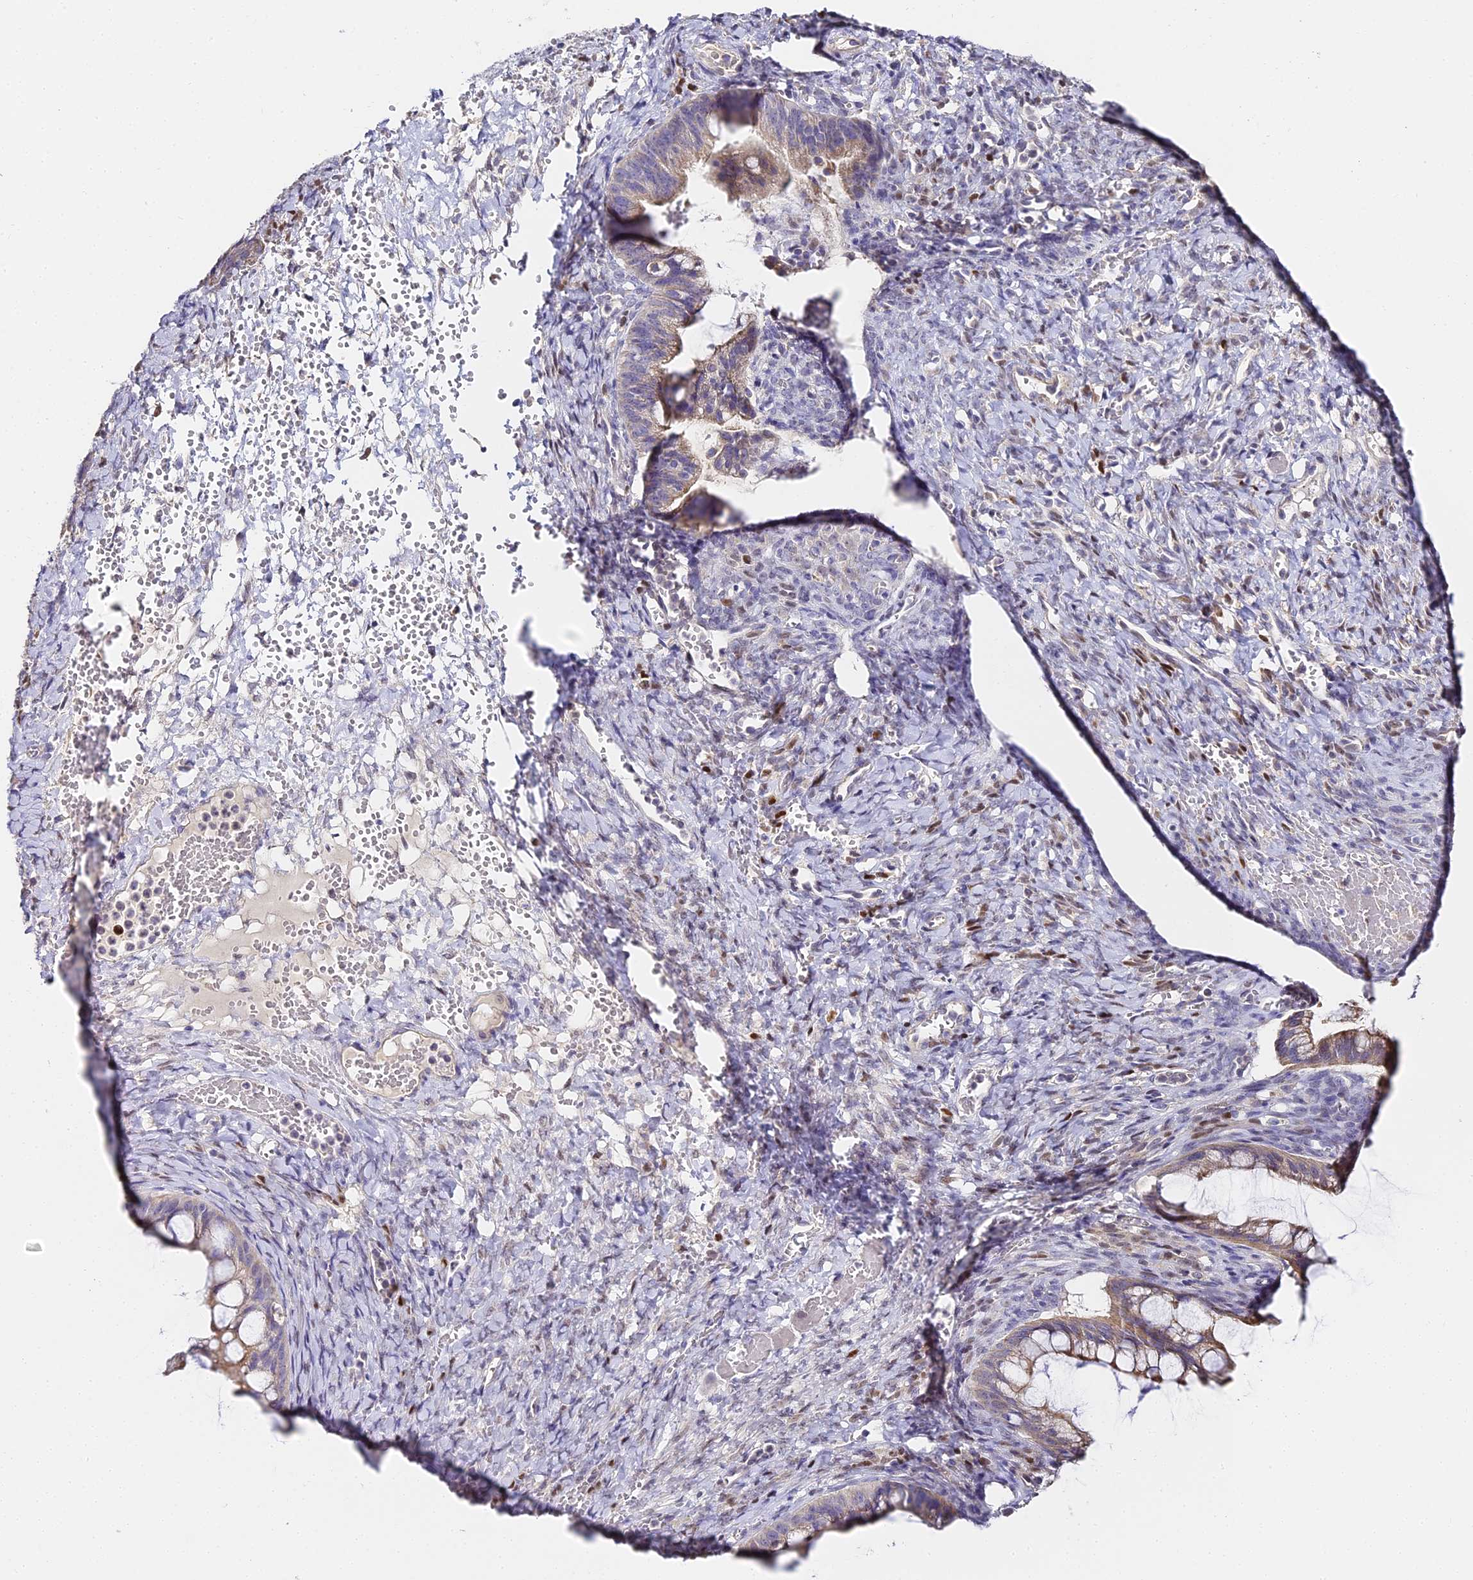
{"staining": {"intensity": "moderate", "quantity": "25%-75%", "location": "cytoplasmic/membranous"}, "tissue": "ovarian cancer", "cell_type": "Tumor cells", "image_type": "cancer", "snomed": [{"axis": "morphology", "description": "Cystadenocarcinoma, mucinous, NOS"}, {"axis": "topography", "description": "Ovary"}], "caption": "Human ovarian cancer stained for a protein (brown) reveals moderate cytoplasmic/membranous positive staining in about 25%-75% of tumor cells.", "gene": "SERP1", "patient": {"sex": "female", "age": 73}}